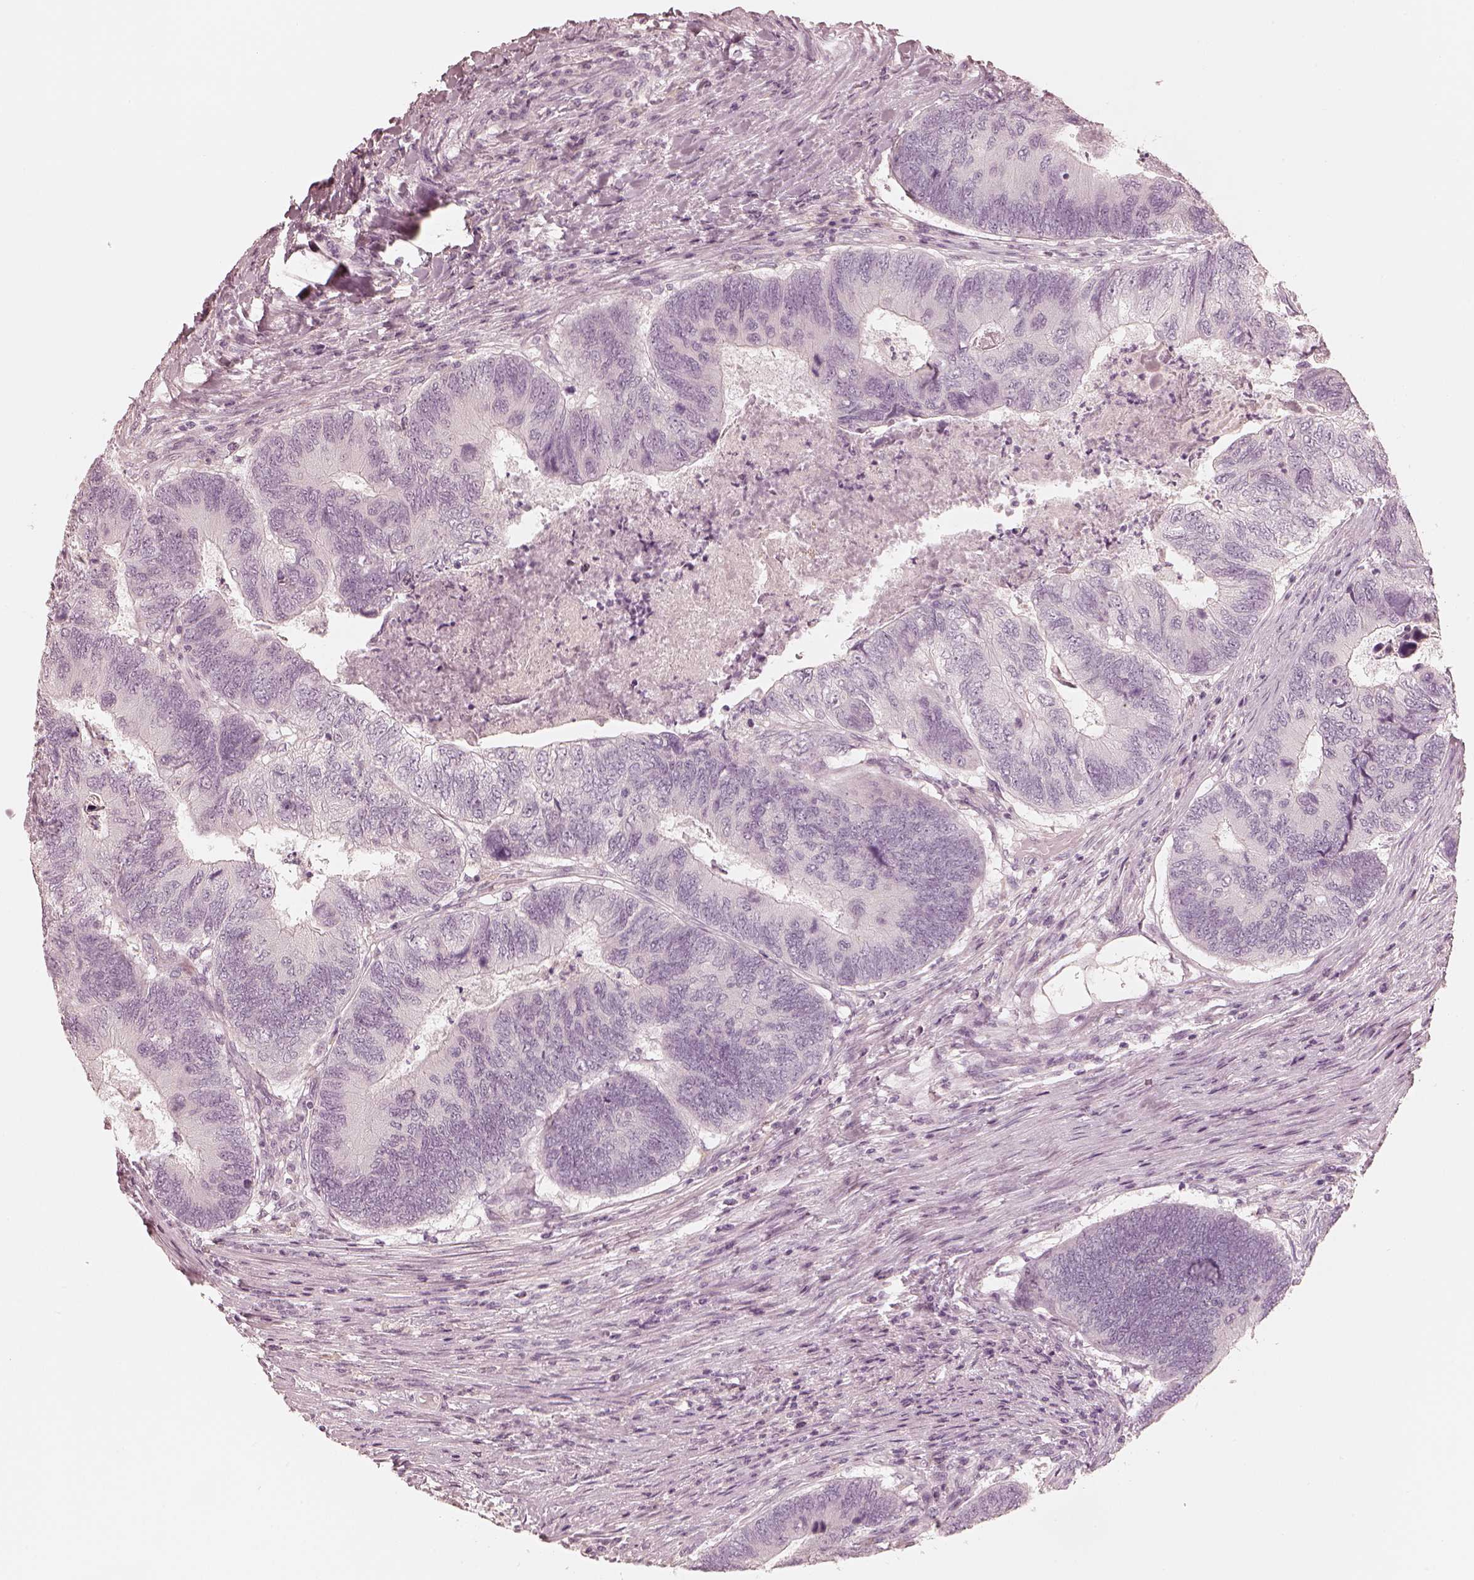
{"staining": {"intensity": "negative", "quantity": "none", "location": "none"}, "tissue": "colorectal cancer", "cell_type": "Tumor cells", "image_type": "cancer", "snomed": [{"axis": "morphology", "description": "Adenocarcinoma, NOS"}, {"axis": "topography", "description": "Colon"}], "caption": "High power microscopy micrograph of an IHC photomicrograph of adenocarcinoma (colorectal), revealing no significant staining in tumor cells.", "gene": "CALR3", "patient": {"sex": "female", "age": 67}}